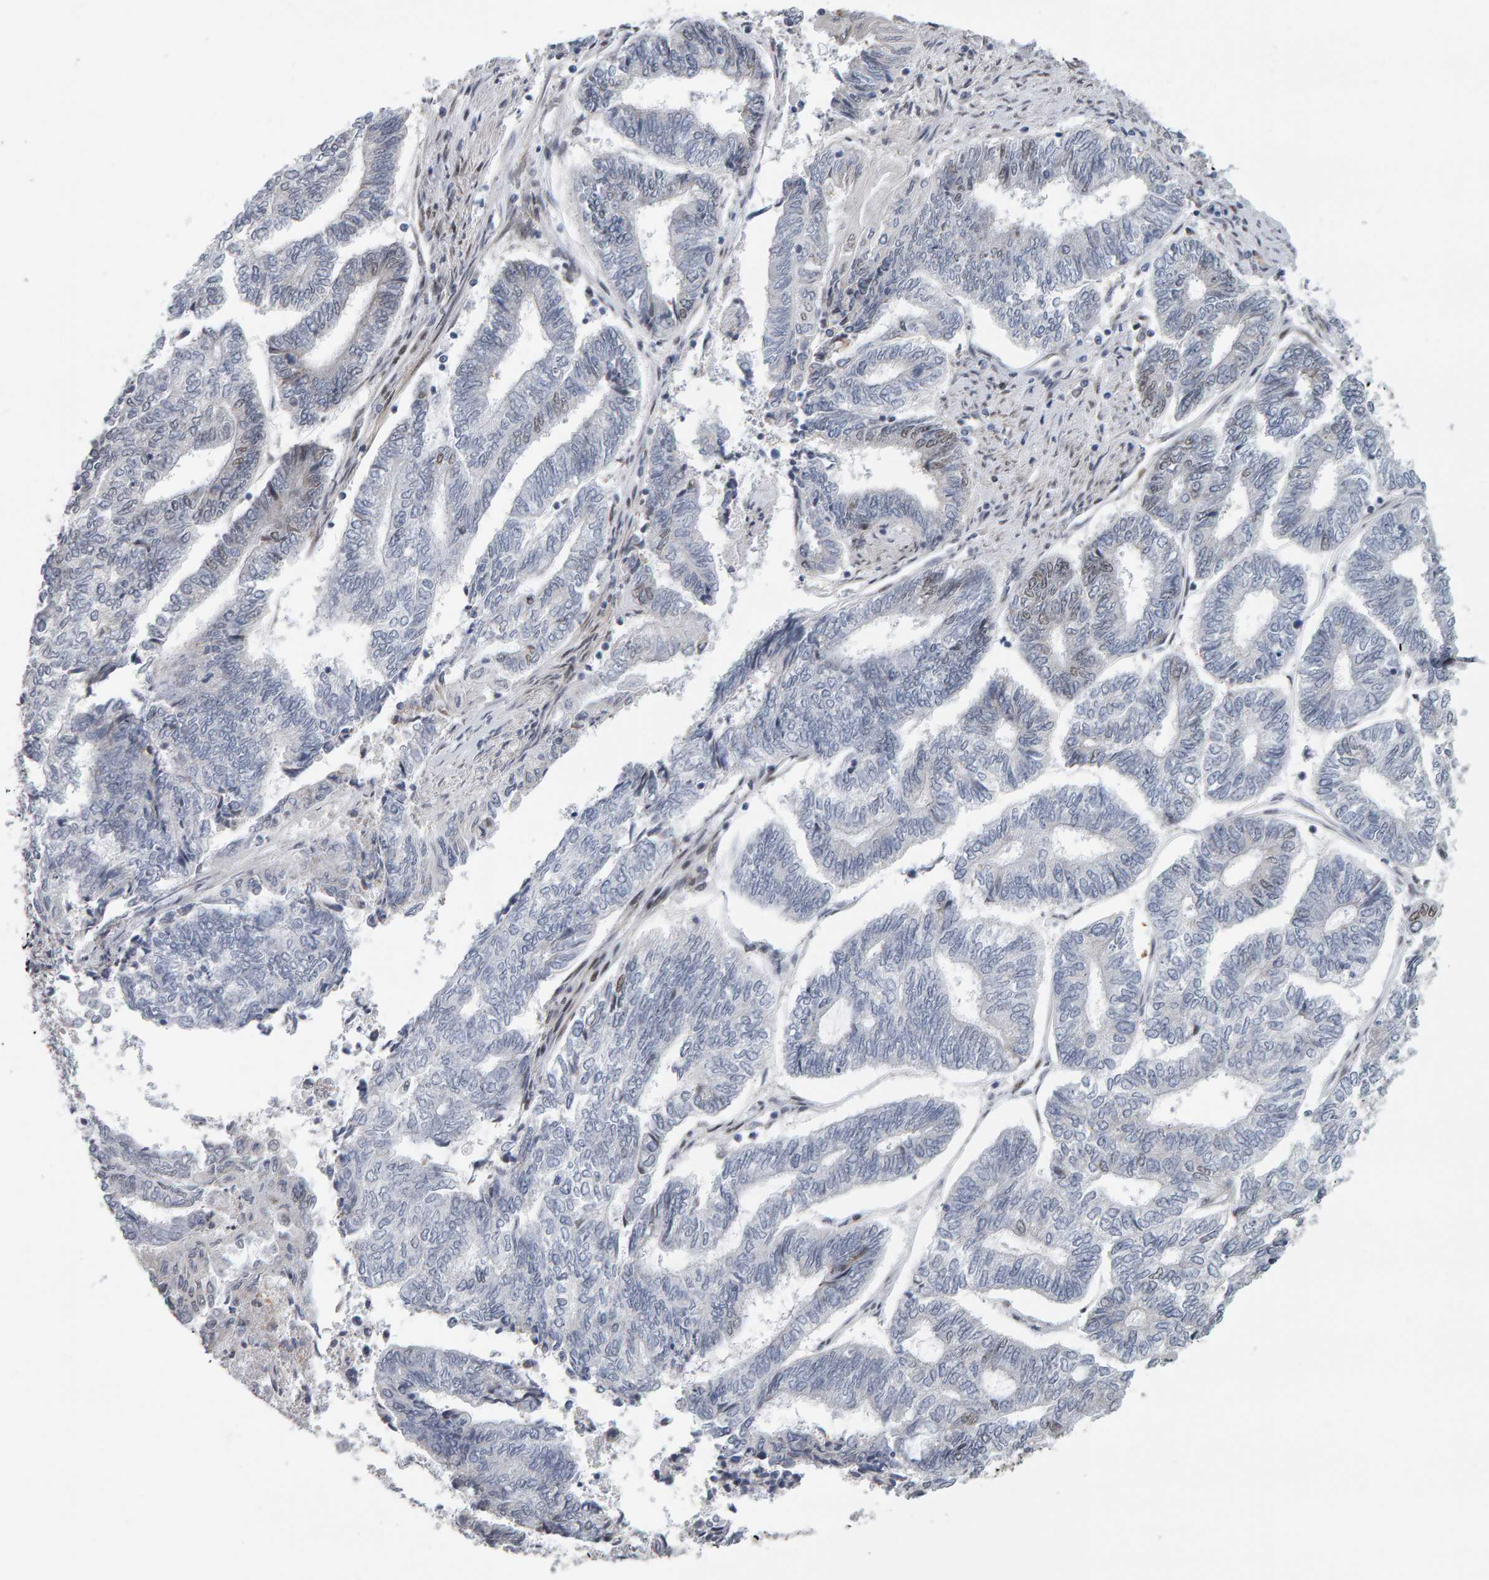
{"staining": {"intensity": "negative", "quantity": "none", "location": "none"}, "tissue": "endometrial cancer", "cell_type": "Tumor cells", "image_type": "cancer", "snomed": [{"axis": "morphology", "description": "Adenocarcinoma, NOS"}, {"axis": "topography", "description": "Uterus"}, {"axis": "topography", "description": "Endometrium"}], "caption": "IHC micrograph of endometrial cancer stained for a protein (brown), which shows no staining in tumor cells.", "gene": "ATF7IP", "patient": {"sex": "female", "age": 70}}